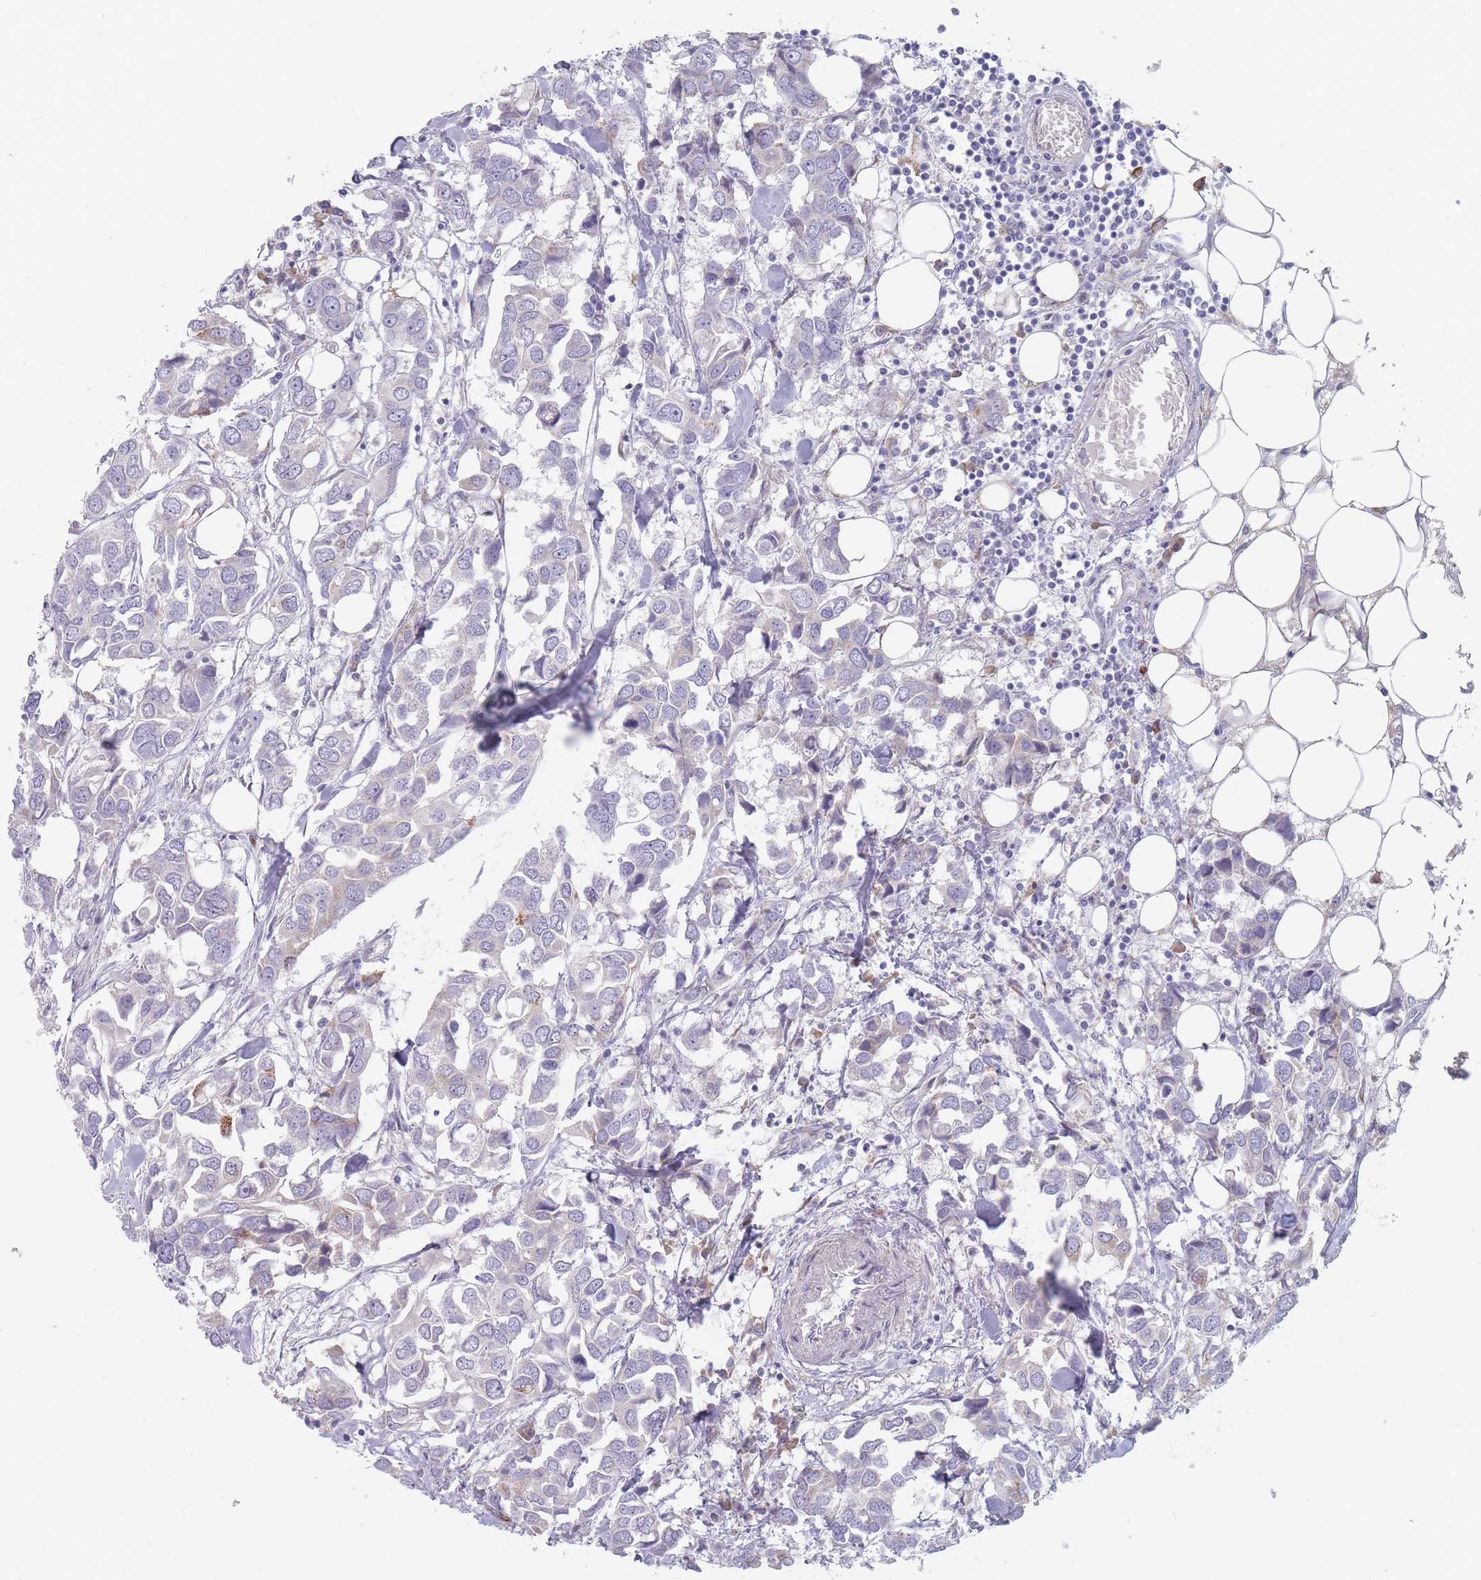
{"staining": {"intensity": "negative", "quantity": "none", "location": "none"}, "tissue": "breast cancer", "cell_type": "Tumor cells", "image_type": "cancer", "snomed": [{"axis": "morphology", "description": "Duct carcinoma"}, {"axis": "topography", "description": "Breast"}], "caption": "Breast cancer stained for a protein using IHC demonstrates no positivity tumor cells.", "gene": "SPATS1", "patient": {"sex": "female", "age": 83}}